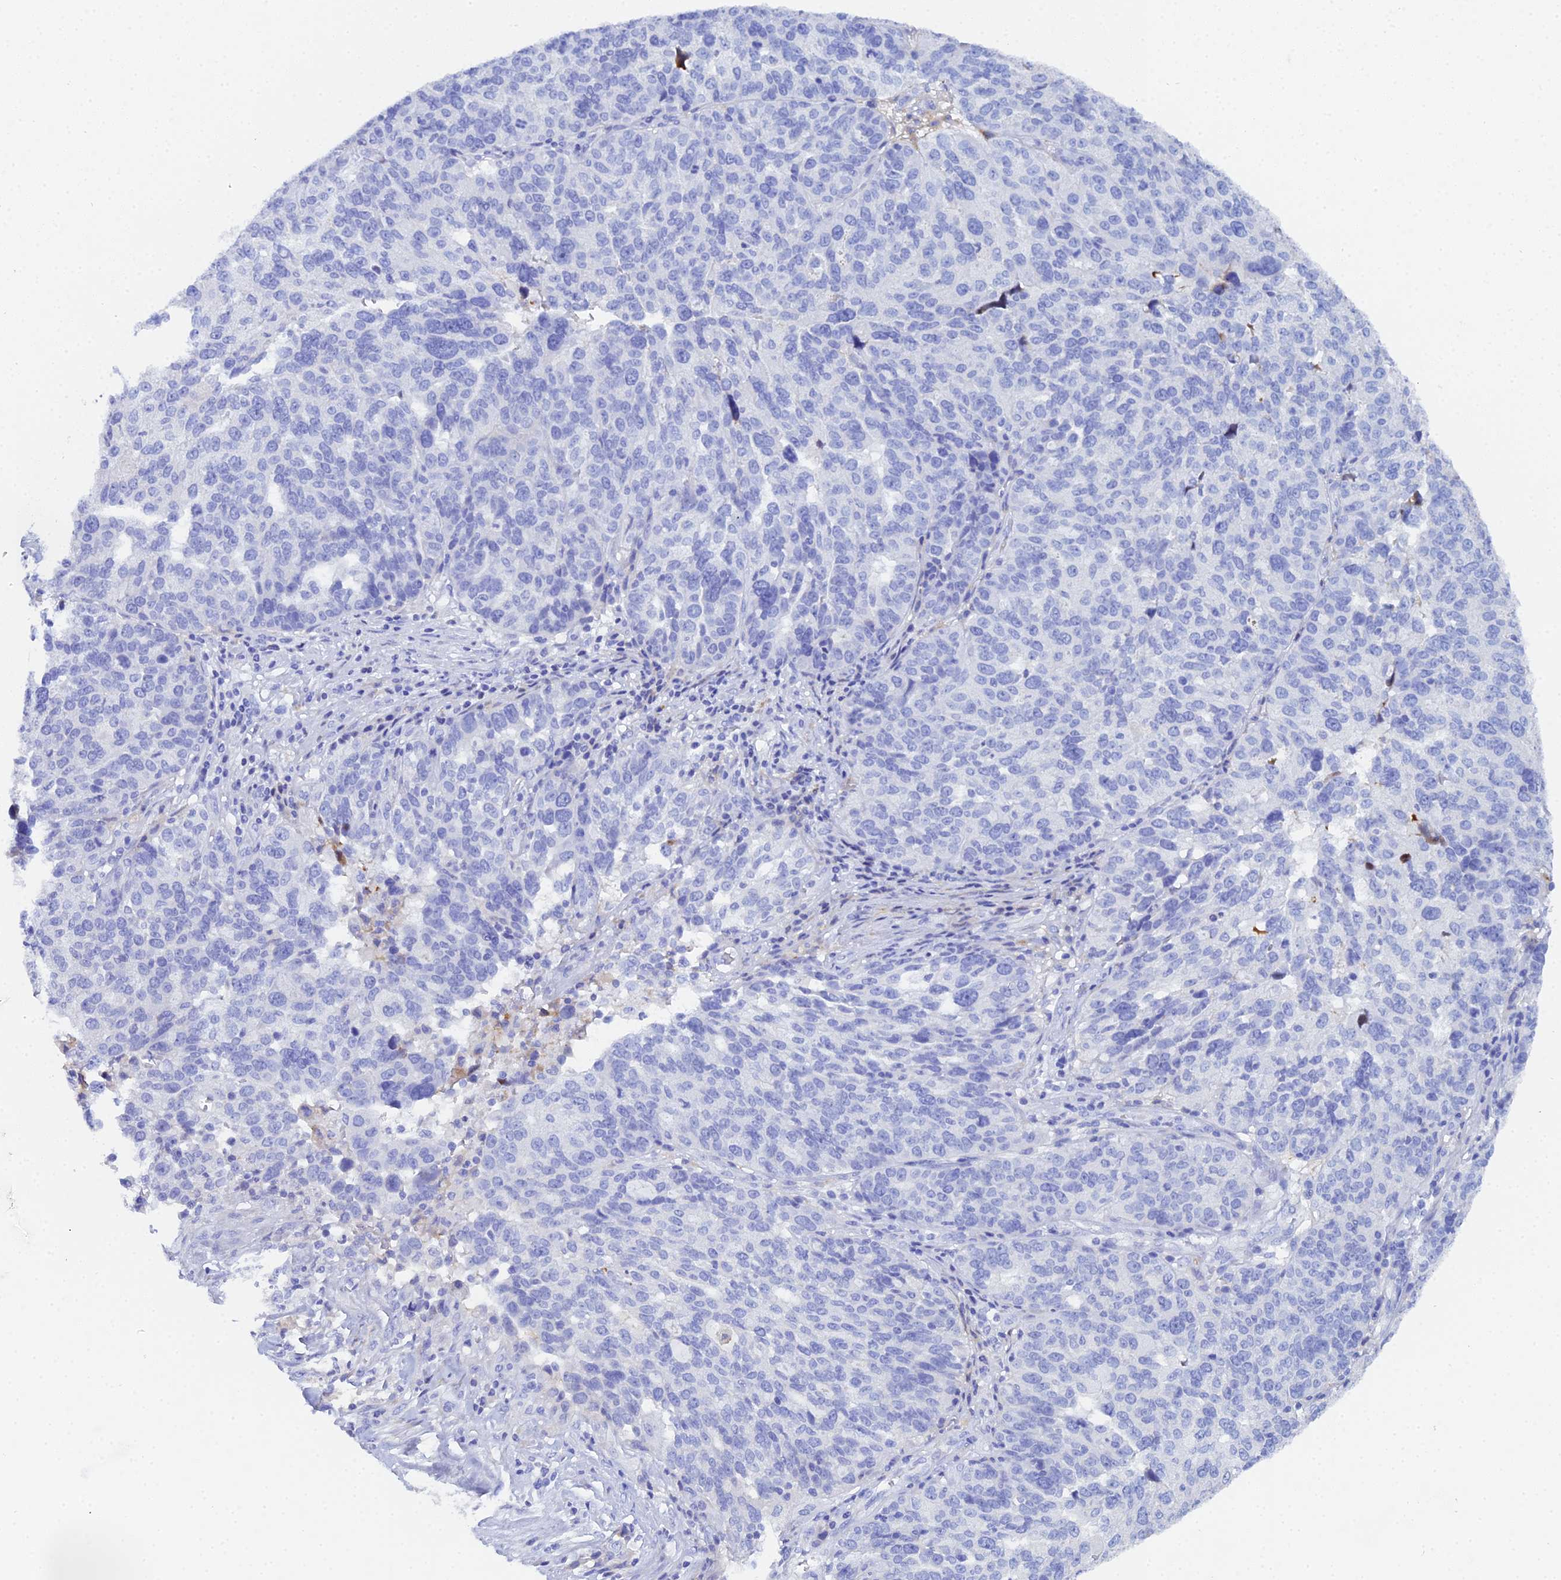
{"staining": {"intensity": "negative", "quantity": "none", "location": "none"}, "tissue": "ovarian cancer", "cell_type": "Tumor cells", "image_type": "cancer", "snomed": [{"axis": "morphology", "description": "Cystadenocarcinoma, serous, NOS"}, {"axis": "topography", "description": "Ovary"}], "caption": "Immunohistochemistry of human serous cystadenocarcinoma (ovarian) demonstrates no expression in tumor cells. (Brightfield microscopy of DAB (3,3'-diaminobenzidine) immunohistochemistry (IHC) at high magnification).", "gene": "CELA3A", "patient": {"sex": "female", "age": 59}}